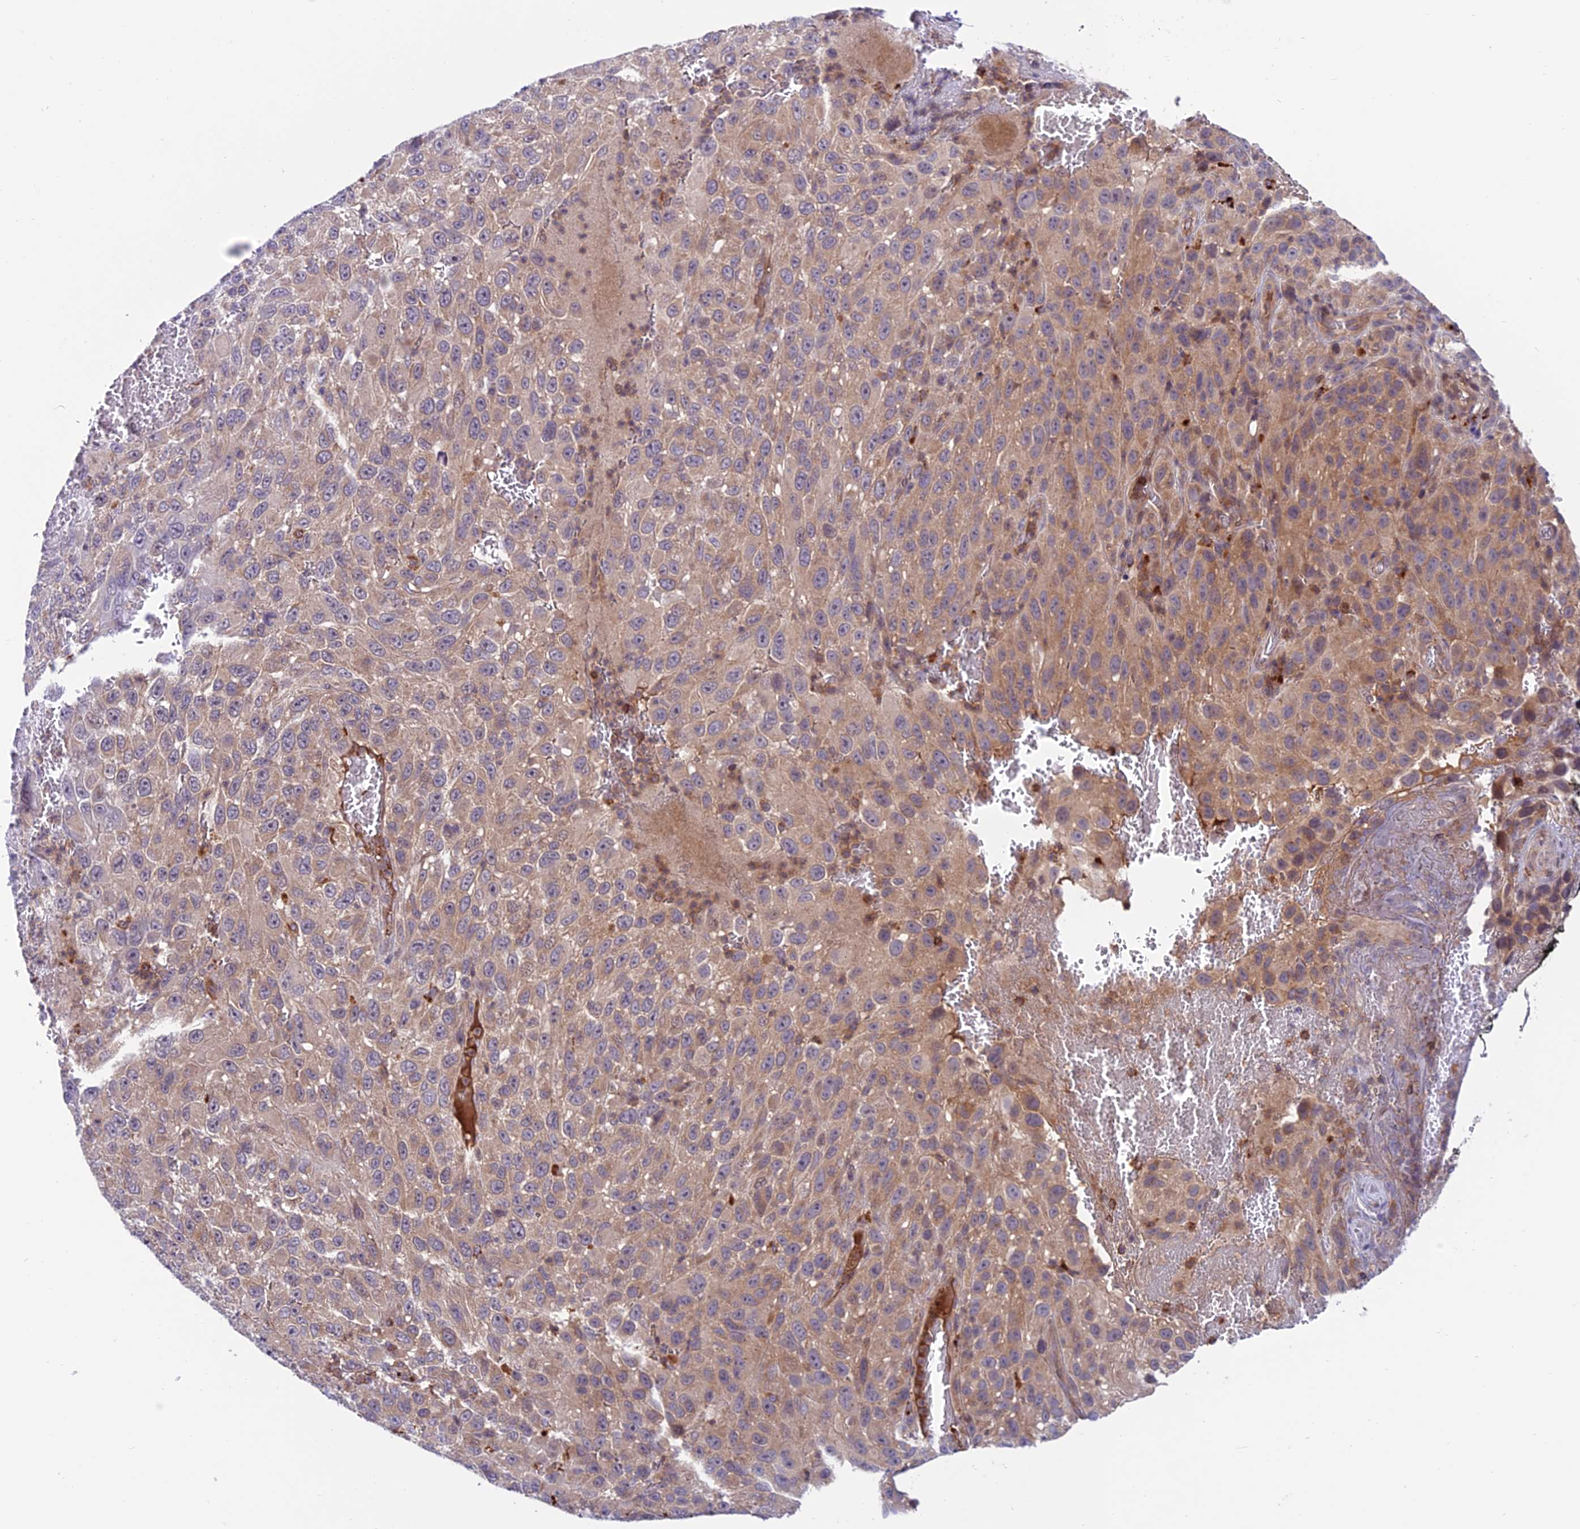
{"staining": {"intensity": "weak", "quantity": "25%-75%", "location": "cytoplasmic/membranous"}, "tissue": "melanoma", "cell_type": "Tumor cells", "image_type": "cancer", "snomed": [{"axis": "morphology", "description": "Normal tissue, NOS"}, {"axis": "morphology", "description": "Malignant melanoma, NOS"}, {"axis": "topography", "description": "Skin"}], "caption": "A histopathology image of melanoma stained for a protein shows weak cytoplasmic/membranous brown staining in tumor cells. (DAB (3,3'-diaminobenzidine) IHC with brightfield microscopy, high magnification).", "gene": "ARHGEF18", "patient": {"sex": "female", "age": 96}}